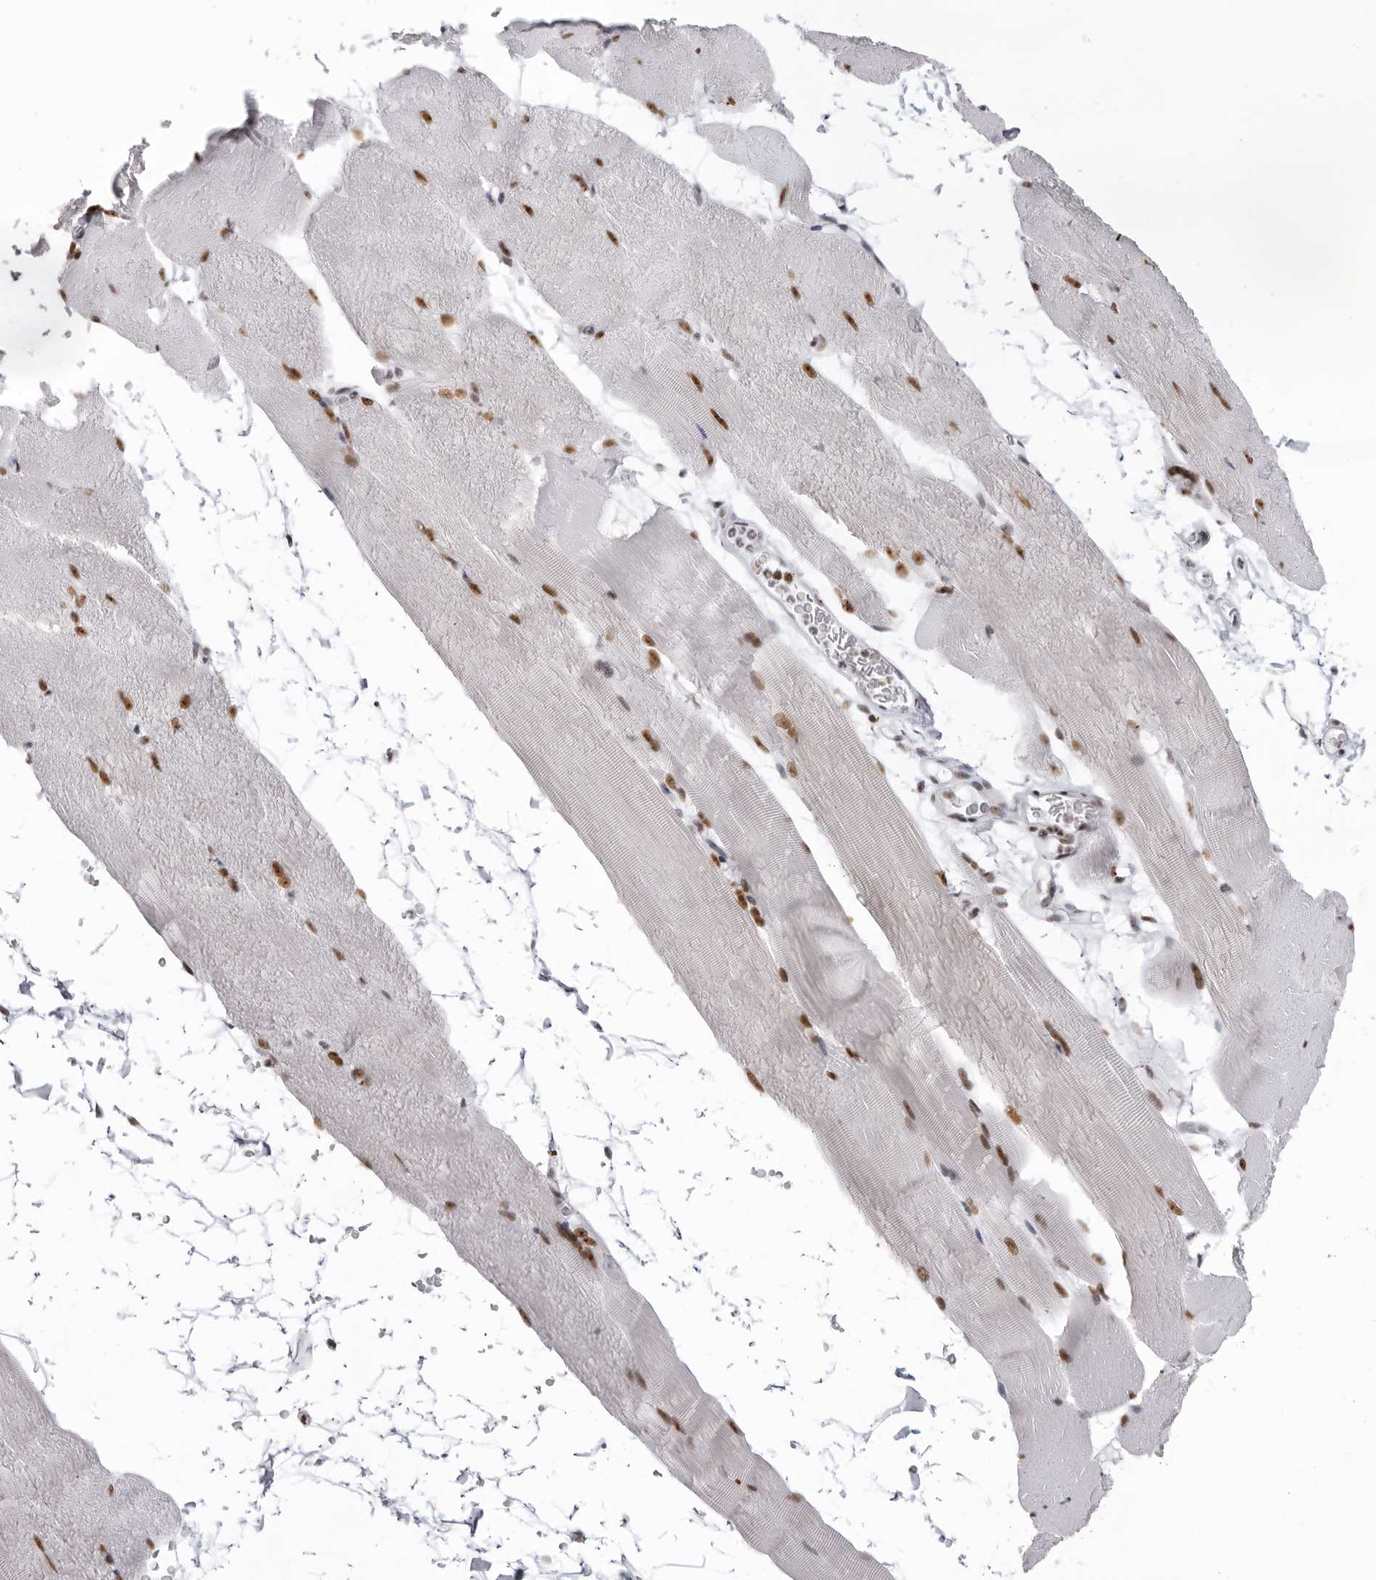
{"staining": {"intensity": "strong", "quantity": ">75%", "location": "nuclear"}, "tissue": "skeletal muscle", "cell_type": "Myocytes", "image_type": "normal", "snomed": [{"axis": "morphology", "description": "Normal tissue, NOS"}, {"axis": "topography", "description": "Skeletal muscle"}, {"axis": "topography", "description": "Parathyroid gland"}], "caption": "Immunohistochemistry (IHC) staining of unremarkable skeletal muscle, which demonstrates high levels of strong nuclear staining in about >75% of myocytes indicating strong nuclear protein expression. The staining was performed using DAB (brown) for protein detection and nuclei were counterstained in hematoxylin (blue).", "gene": "DHX9", "patient": {"sex": "female", "age": 37}}